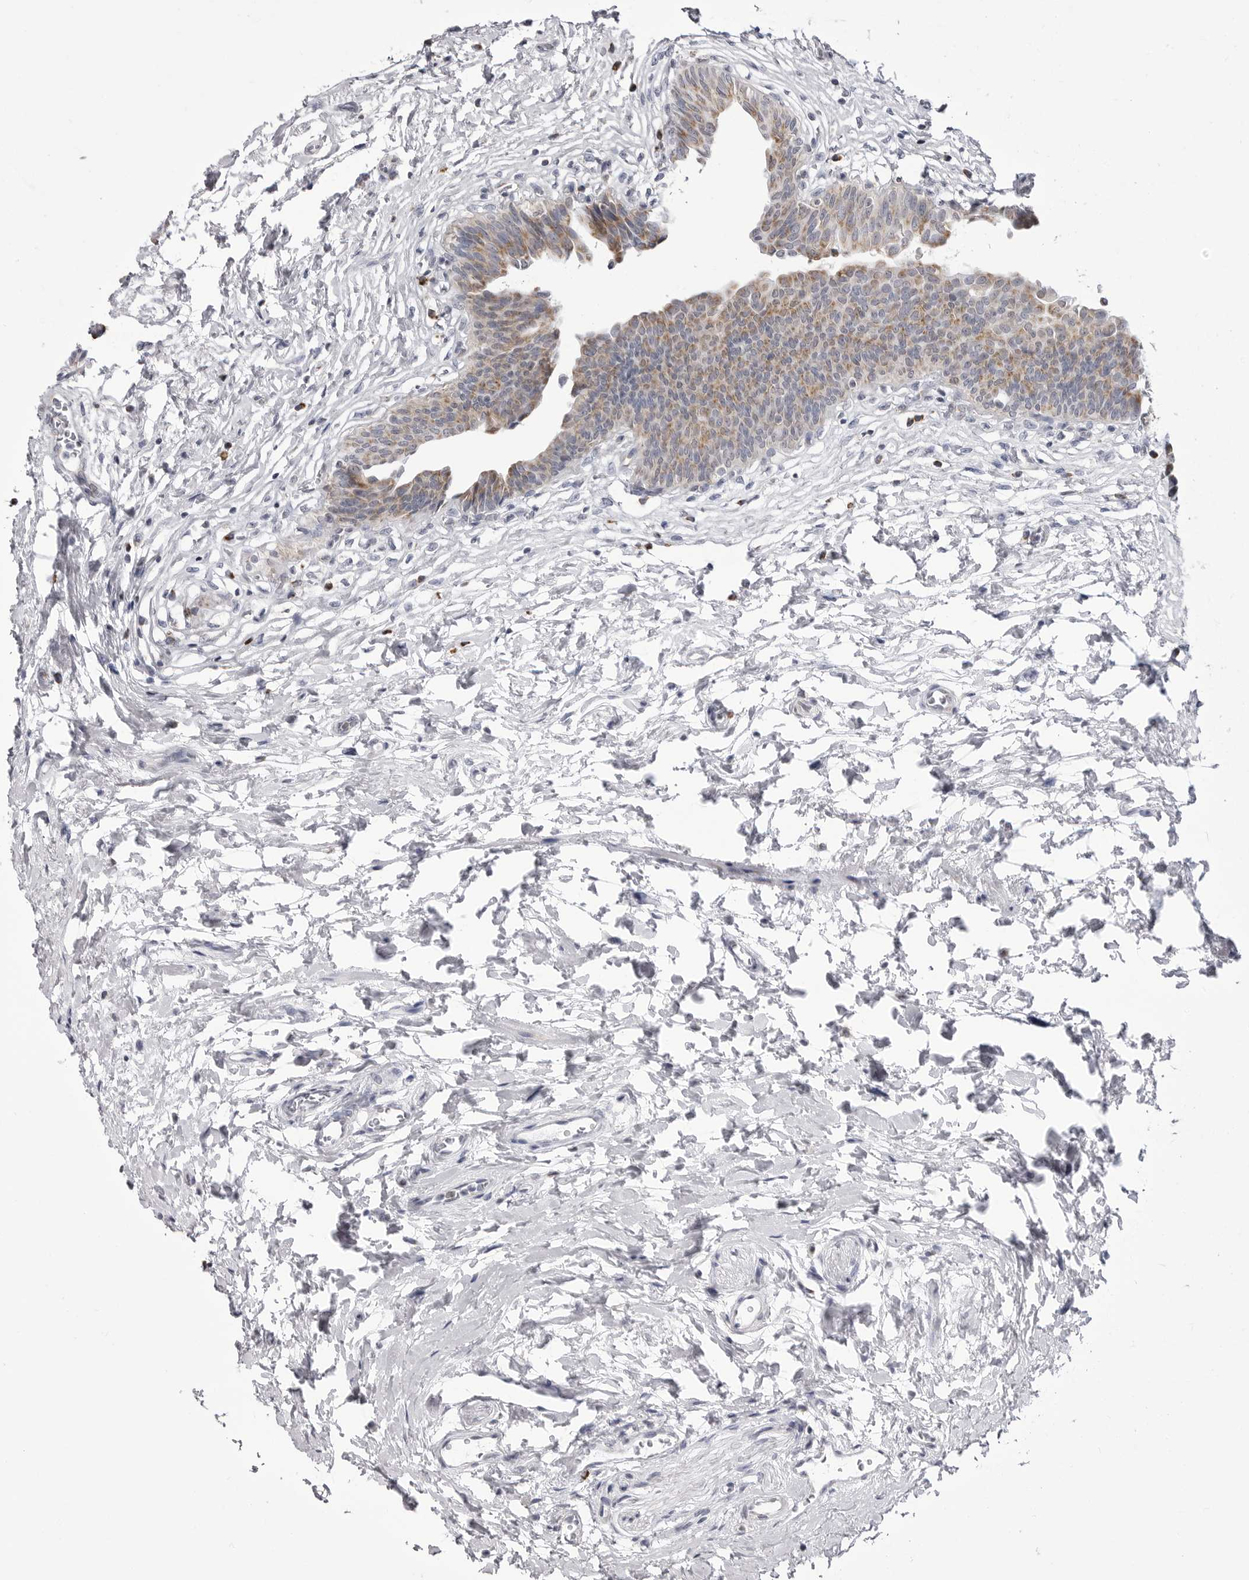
{"staining": {"intensity": "moderate", "quantity": "25%-75%", "location": "cytoplasmic/membranous"}, "tissue": "urinary bladder", "cell_type": "Urothelial cells", "image_type": "normal", "snomed": [{"axis": "morphology", "description": "Normal tissue, NOS"}, {"axis": "topography", "description": "Urinary bladder"}], "caption": "The photomicrograph exhibits immunohistochemical staining of unremarkable urinary bladder. There is moderate cytoplasmic/membranous positivity is seen in about 25%-75% of urothelial cells.", "gene": "FH", "patient": {"sex": "male", "age": 83}}